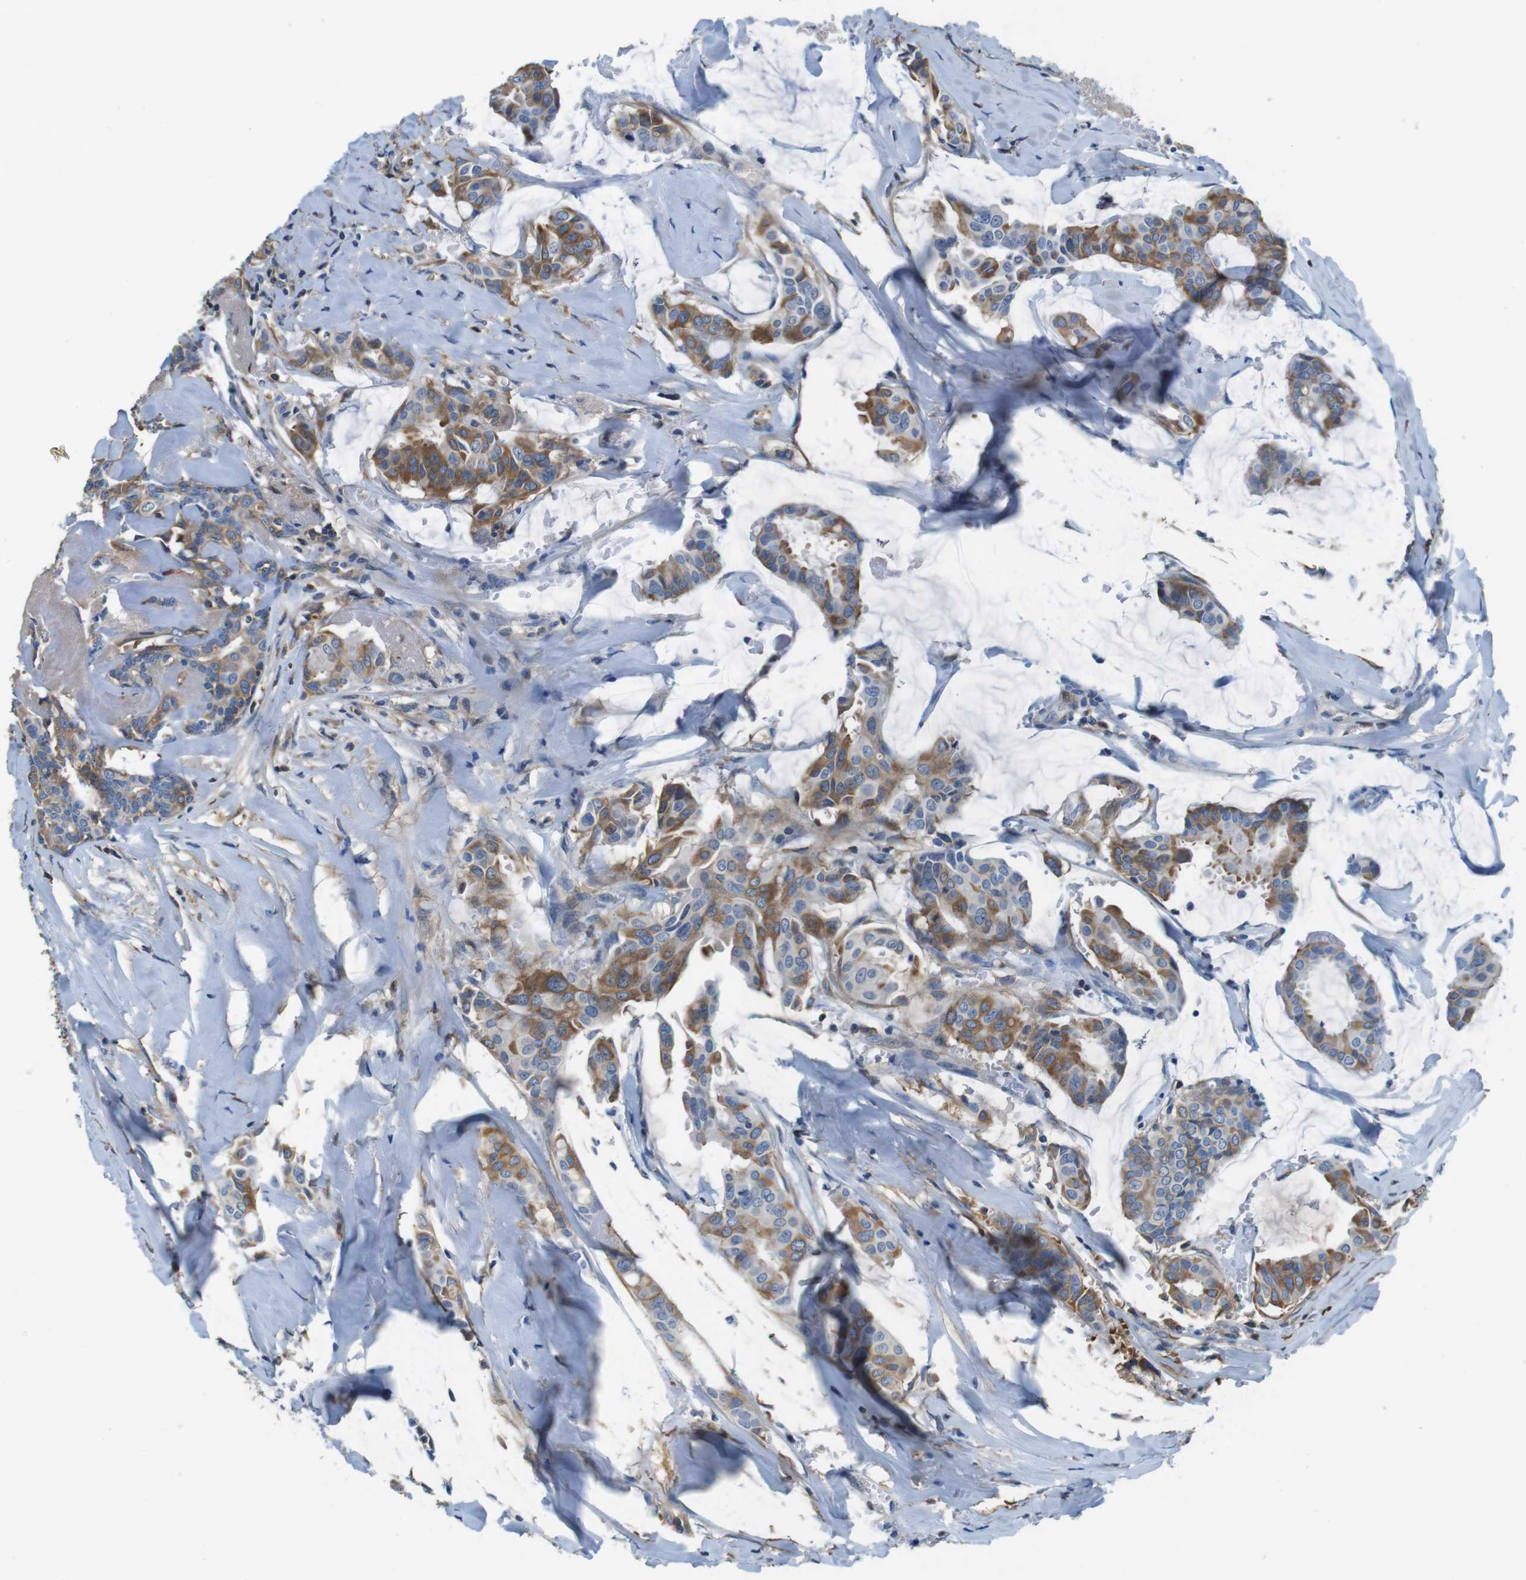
{"staining": {"intensity": "moderate", "quantity": ">75%", "location": "cytoplasmic/membranous"}, "tissue": "head and neck cancer", "cell_type": "Tumor cells", "image_type": "cancer", "snomed": [{"axis": "morphology", "description": "Adenocarcinoma, NOS"}, {"axis": "topography", "description": "Salivary gland"}, {"axis": "topography", "description": "Head-Neck"}], "caption": "A brown stain labels moderate cytoplasmic/membranous staining of a protein in human head and neck cancer tumor cells.", "gene": "TMPRSS15", "patient": {"sex": "female", "age": 59}}